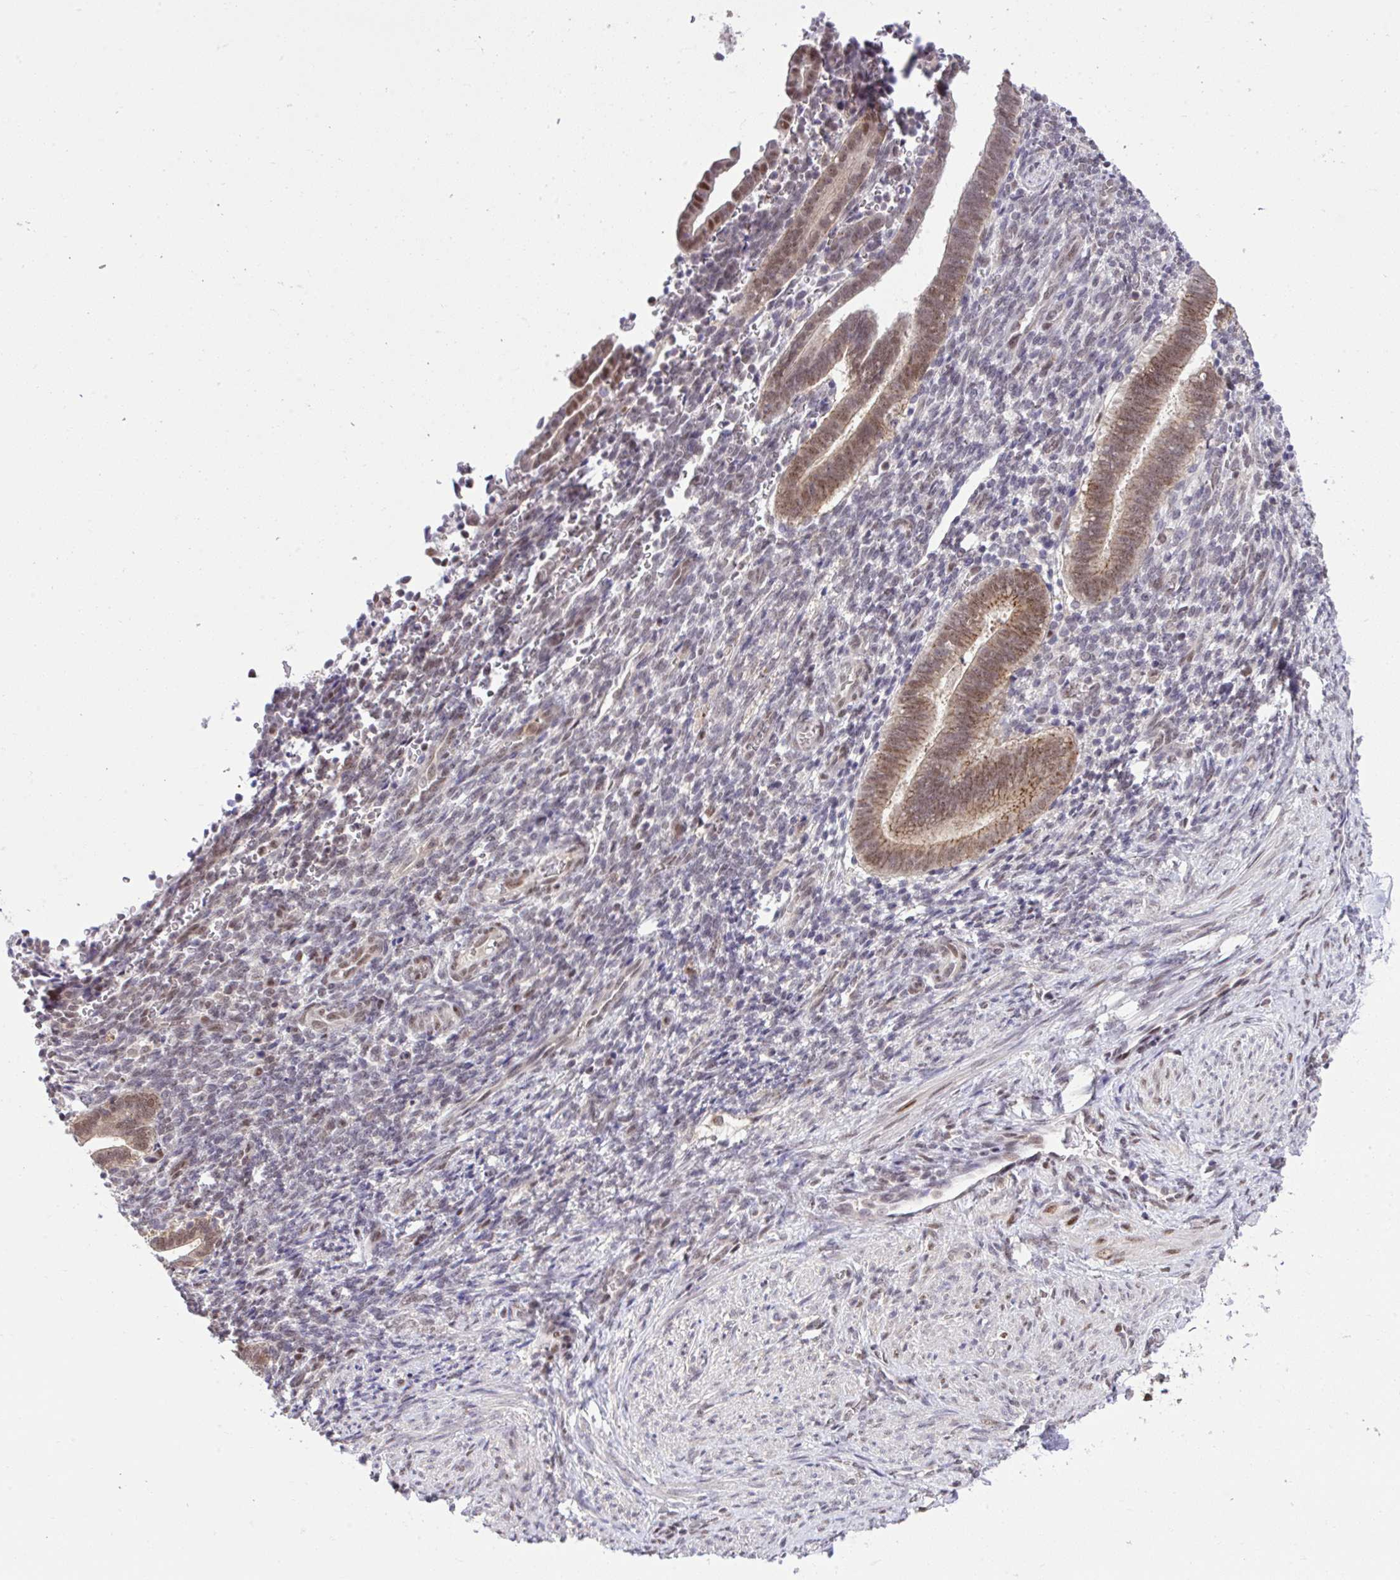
{"staining": {"intensity": "weak", "quantity": "<25%", "location": "nuclear"}, "tissue": "endometrium", "cell_type": "Cells in endometrial stroma", "image_type": "normal", "snomed": [{"axis": "morphology", "description": "Normal tissue, NOS"}, {"axis": "topography", "description": "Endometrium"}], "caption": "Micrograph shows no protein positivity in cells in endometrial stroma of benign endometrium. (DAB (3,3'-diaminobenzidine) immunohistochemistry (IHC) visualized using brightfield microscopy, high magnification).", "gene": "GLIS3", "patient": {"sex": "female", "age": 34}}